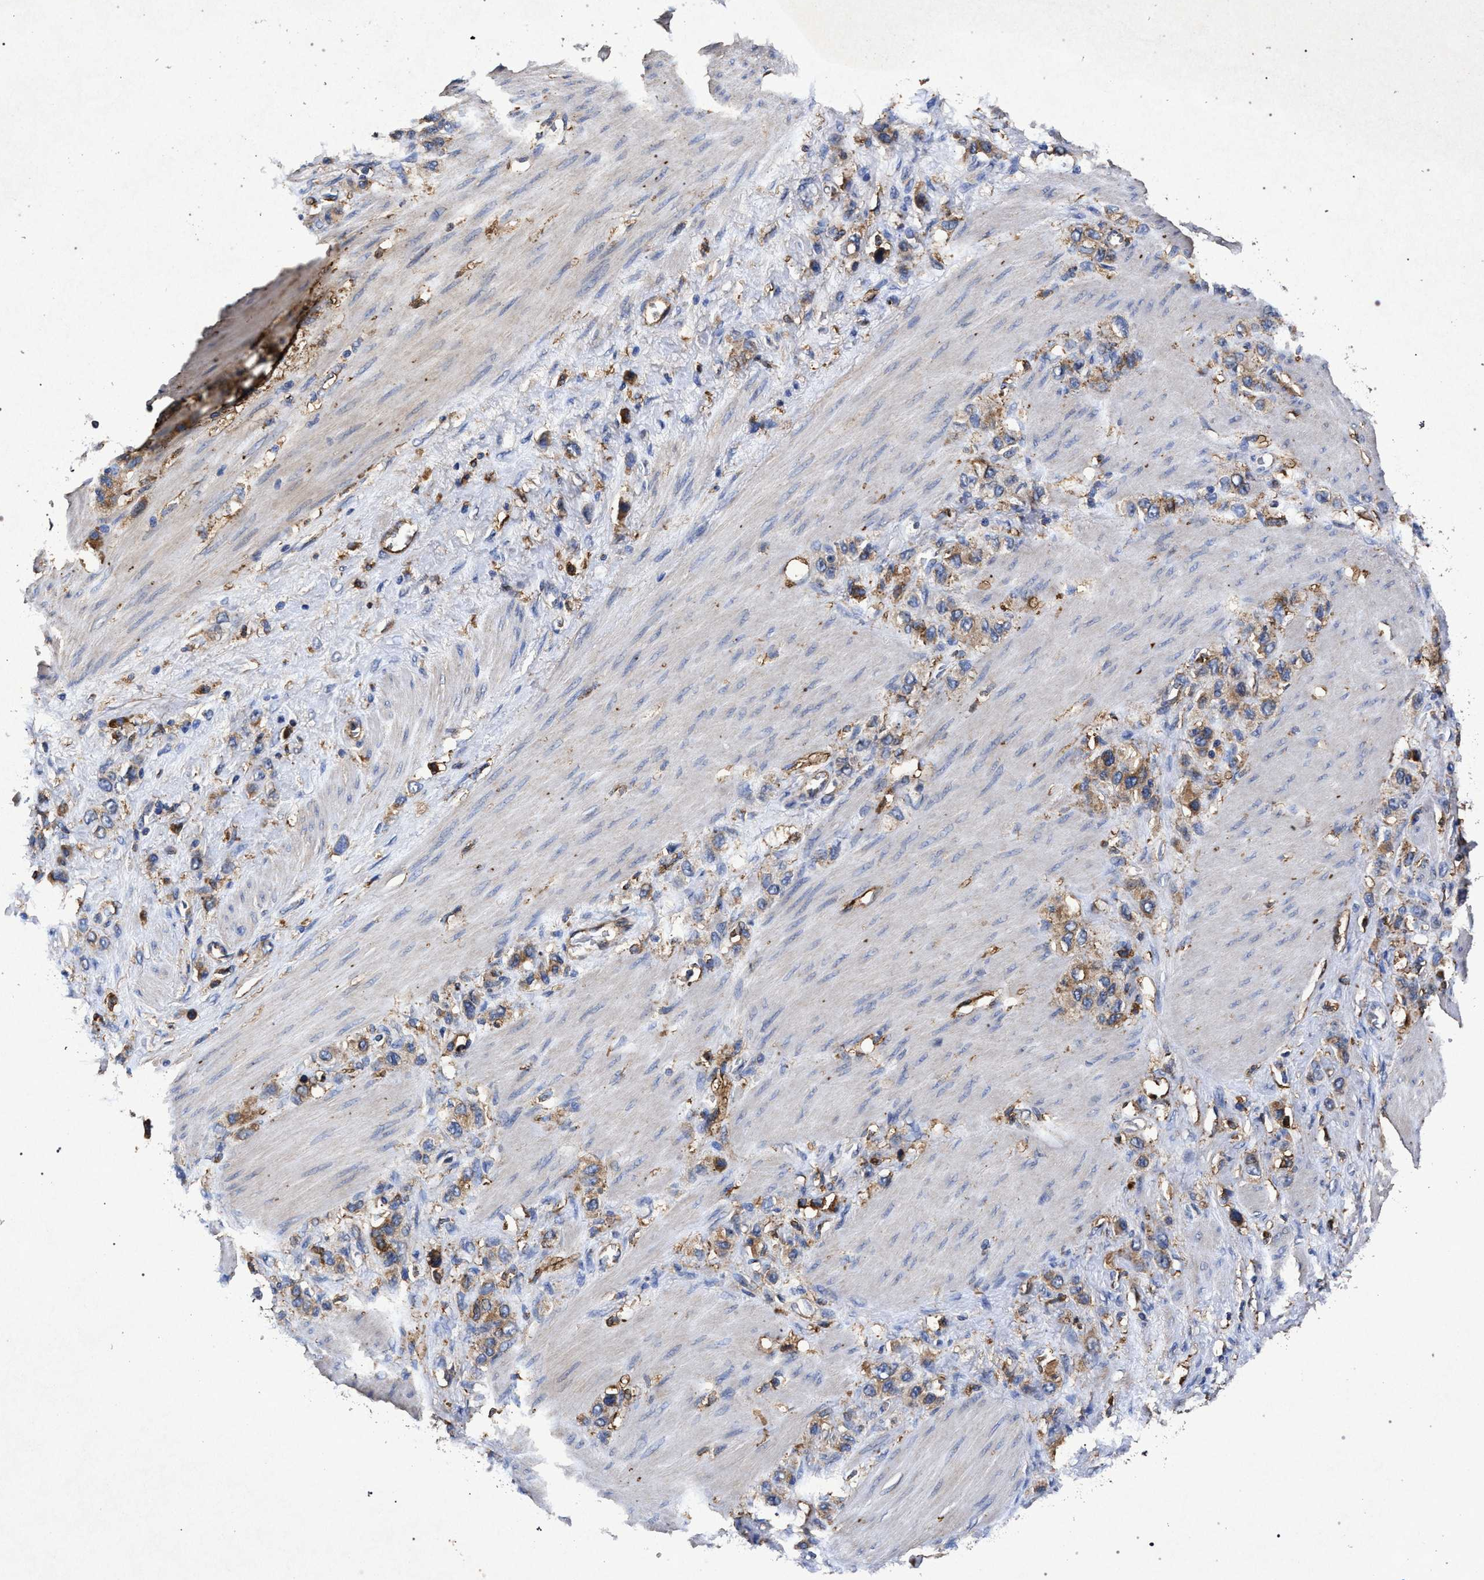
{"staining": {"intensity": "moderate", "quantity": ">75%", "location": "cytoplasmic/membranous"}, "tissue": "stomach cancer", "cell_type": "Tumor cells", "image_type": "cancer", "snomed": [{"axis": "morphology", "description": "Adenocarcinoma, NOS"}, {"axis": "morphology", "description": "Adenocarcinoma, High grade"}, {"axis": "topography", "description": "Stomach, upper"}, {"axis": "topography", "description": "Stomach, lower"}], "caption": "Brown immunohistochemical staining in human stomach adenocarcinoma exhibits moderate cytoplasmic/membranous staining in about >75% of tumor cells.", "gene": "MARCKS", "patient": {"sex": "female", "age": 65}}